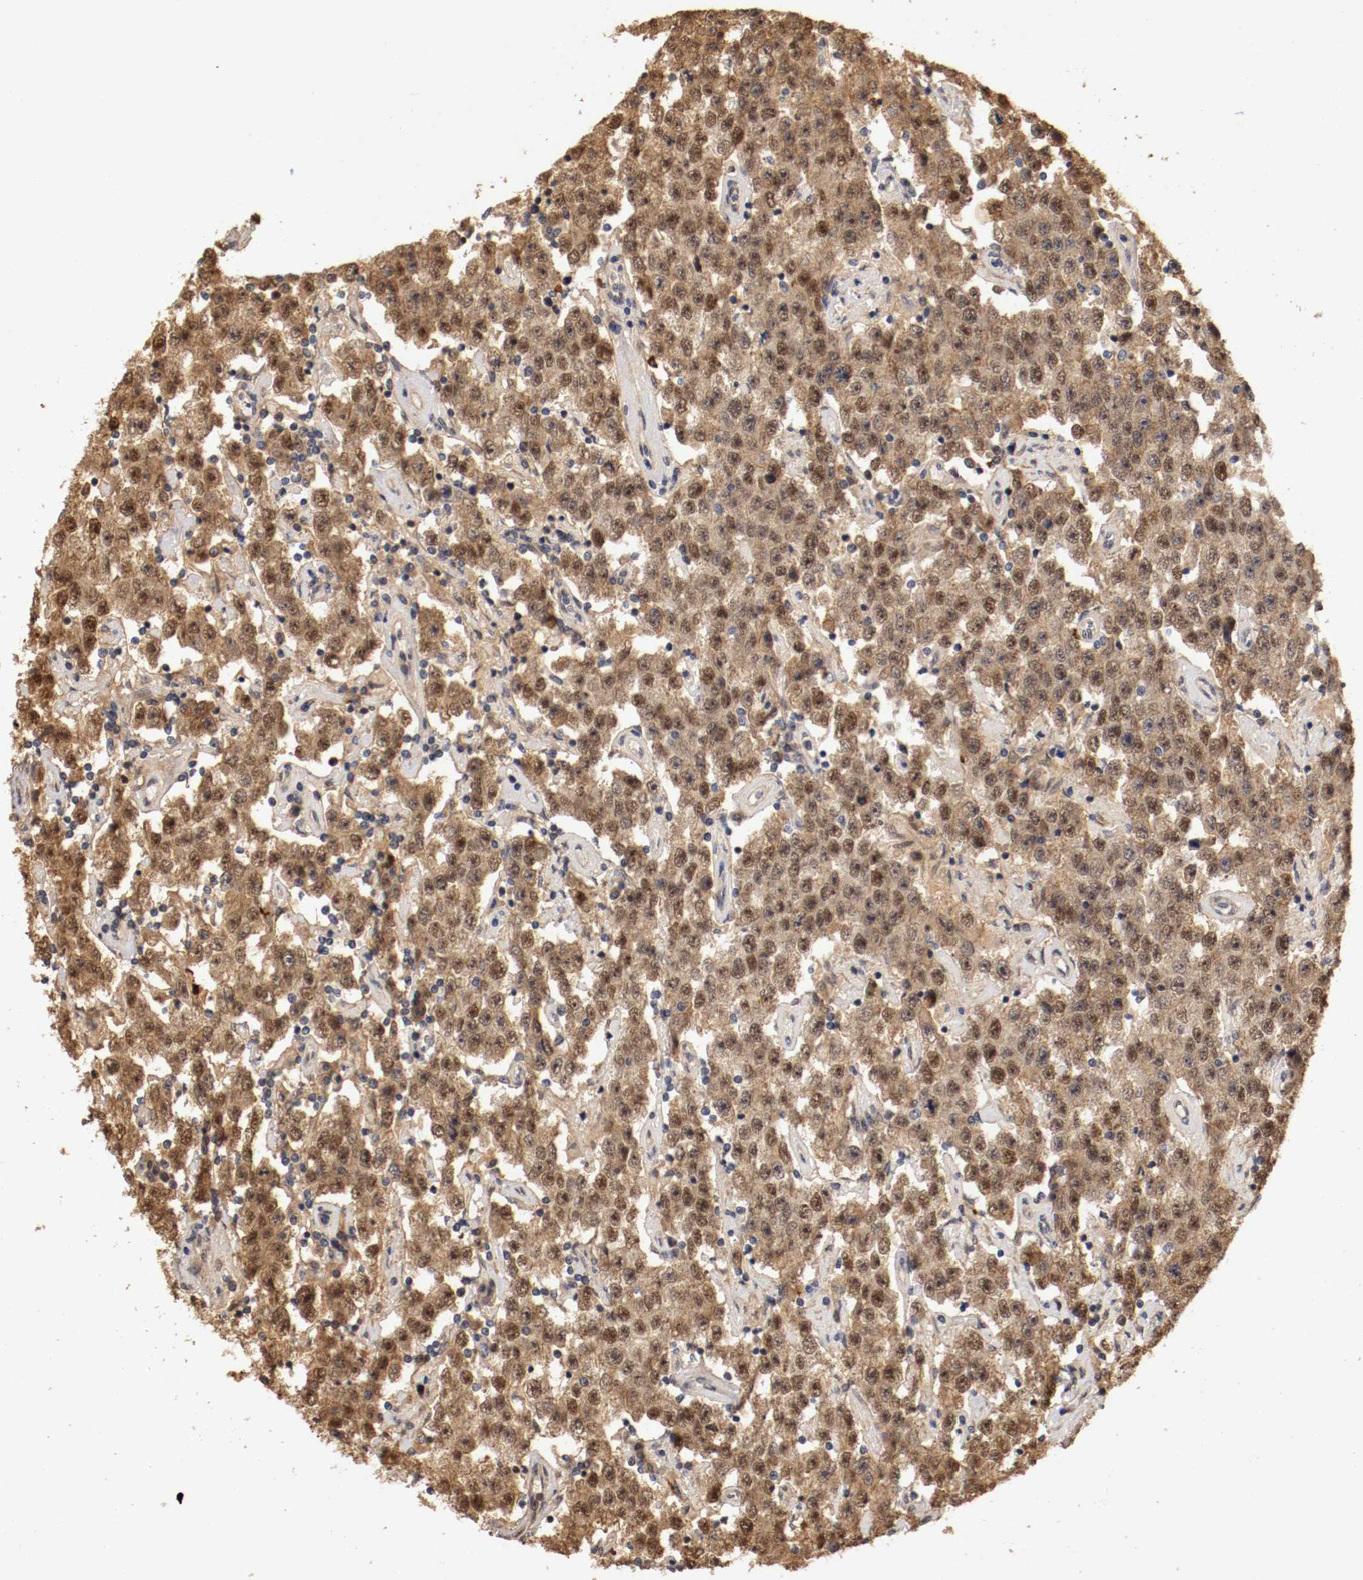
{"staining": {"intensity": "moderate", "quantity": ">75%", "location": "cytoplasmic/membranous,nuclear"}, "tissue": "testis cancer", "cell_type": "Tumor cells", "image_type": "cancer", "snomed": [{"axis": "morphology", "description": "Seminoma, NOS"}, {"axis": "topography", "description": "Testis"}], "caption": "IHC of testis cancer (seminoma) exhibits medium levels of moderate cytoplasmic/membranous and nuclear positivity in approximately >75% of tumor cells.", "gene": "DNMT3B", "patient": {"sex": "male", "age": 52}}